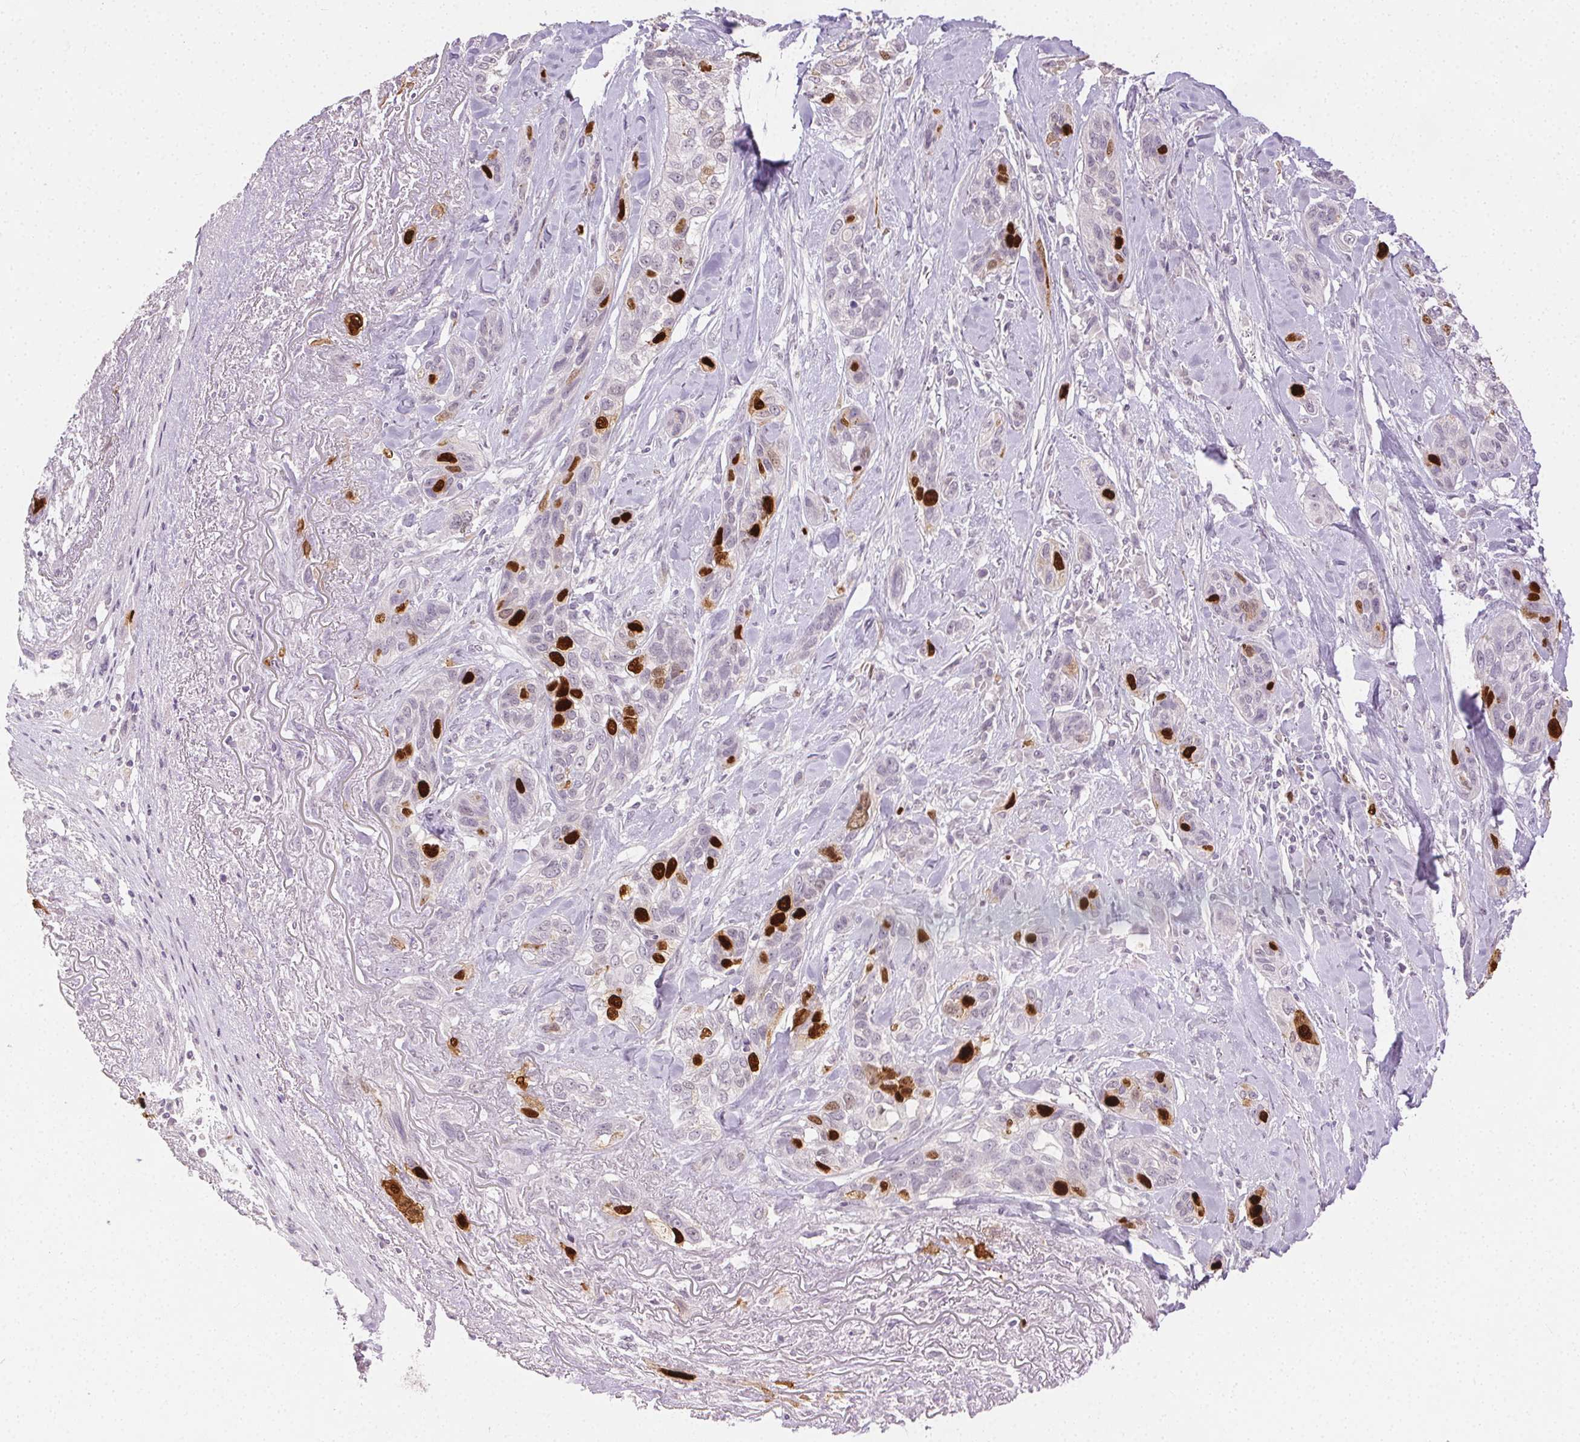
{"staining": {"intensity": "strong", "quantity": "<25%", "location": "nuclear"}, "tissue": "lung cancer", "cell_type": "Tumor cells", "image_type": "cancer", "snomed": [{"axis": "morphology", "description": "Squamous cell carcinoma, NOS"}, {"axis": "topography", "description": "Lung"}], "caption": "Immunohistochemical staining of lung squamous cell carcinoma demonstrates medium levels of strong nuclear protein positivity in approximately <25% of tumor cells.", "gene": "ANLN", "patient": {"sex": "female", "age": 70}}